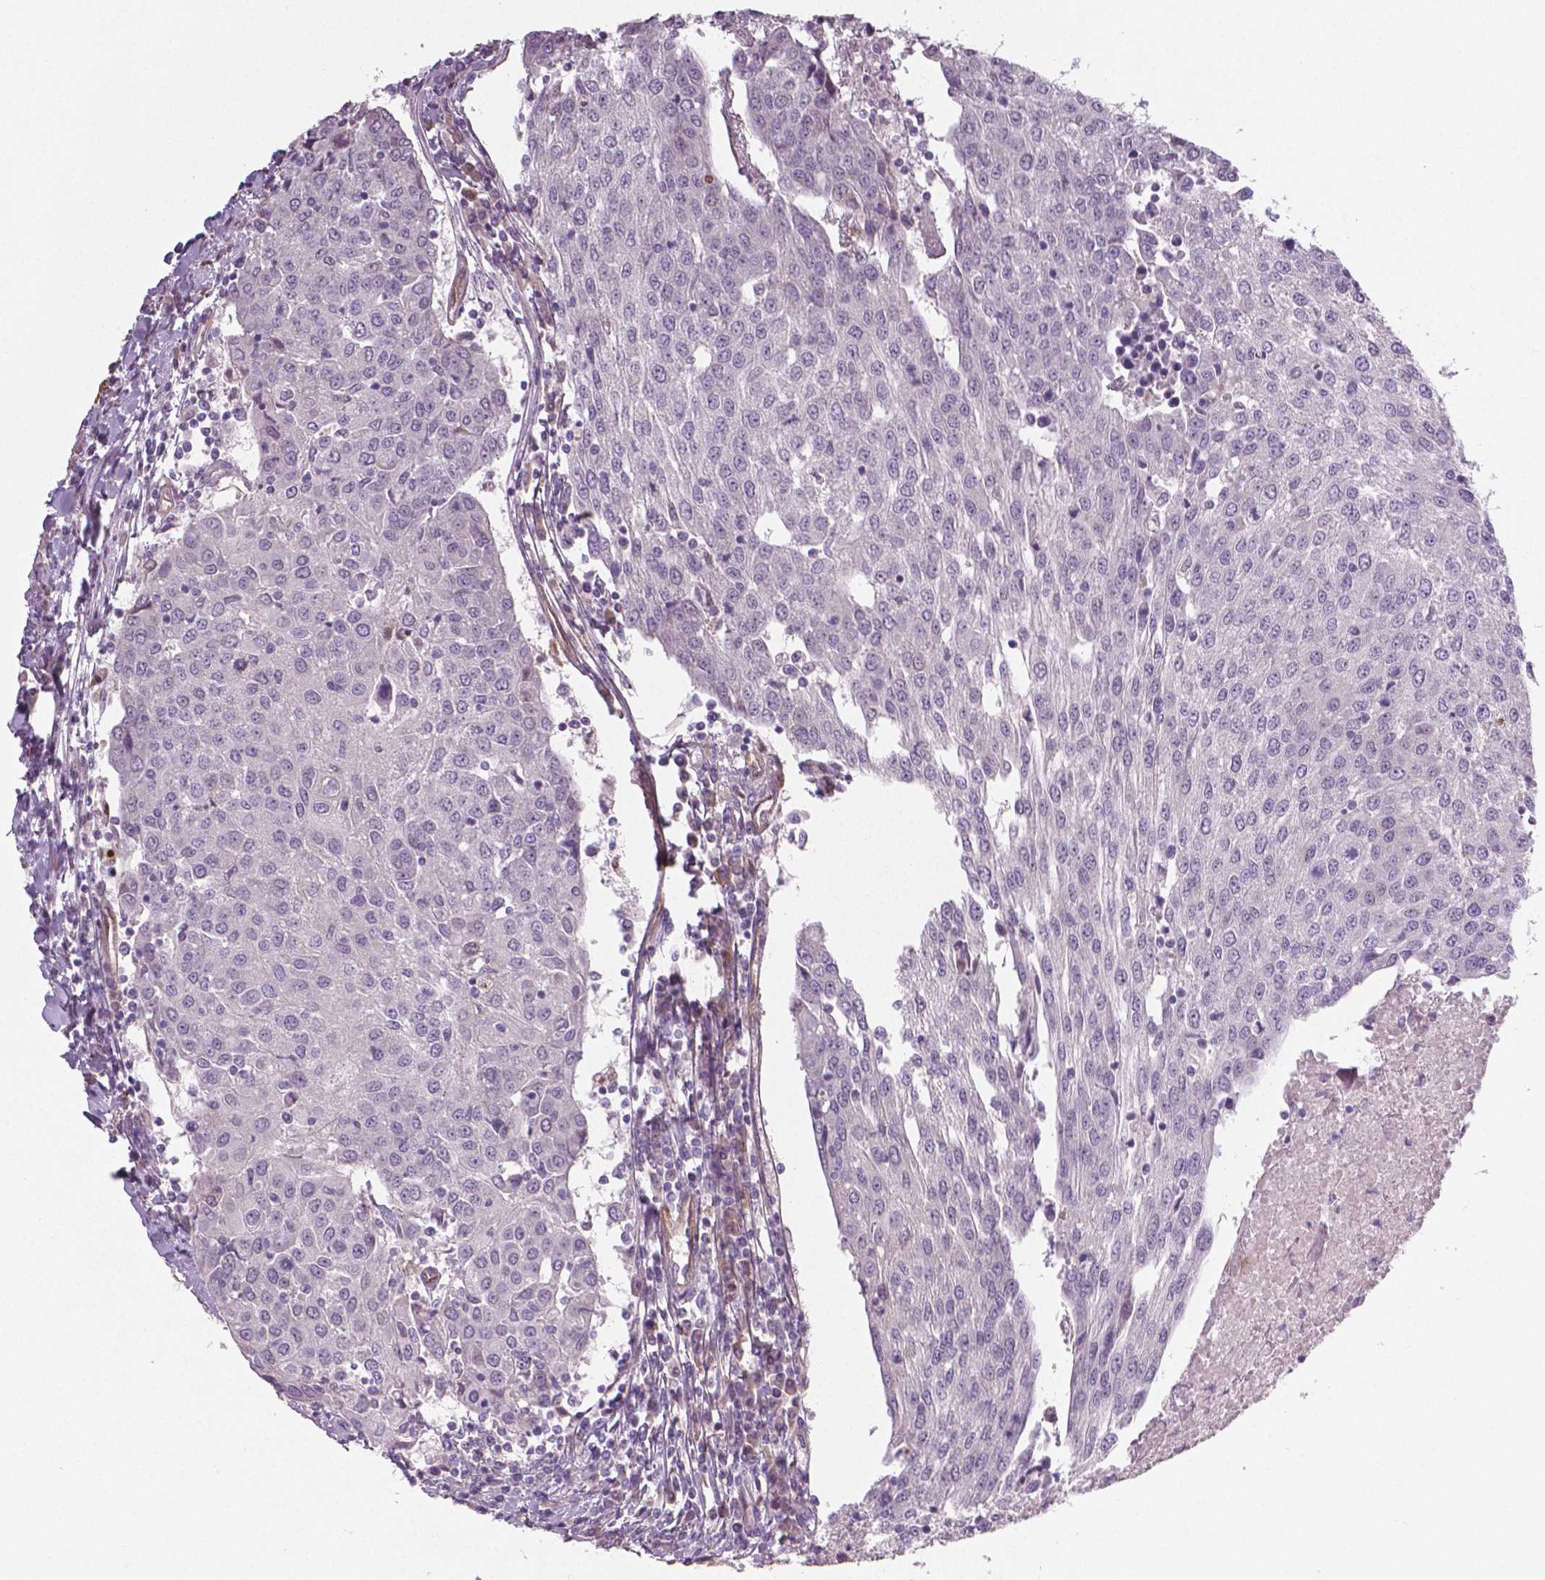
{"staining": {"intensity": "negative", "quantity": "none", "location": "none"}, "tissue": "urothelial cancer", "cell_type": "Tumor cells", "image_type": "cancer", "snomed": [{"axis": "morphology", "description": "Urothelial carcinoma, High grade"}, {"axis": "topography", "description": "Urinary bladder"}], "caption": "Tumor cells show no significant protein staining in urothelial cancer. (DAB (3,3'-diaminobenzidine) IHC, high magnification).", "gene": "FLT1", "patient": {"sex": "female", "age": 85}}